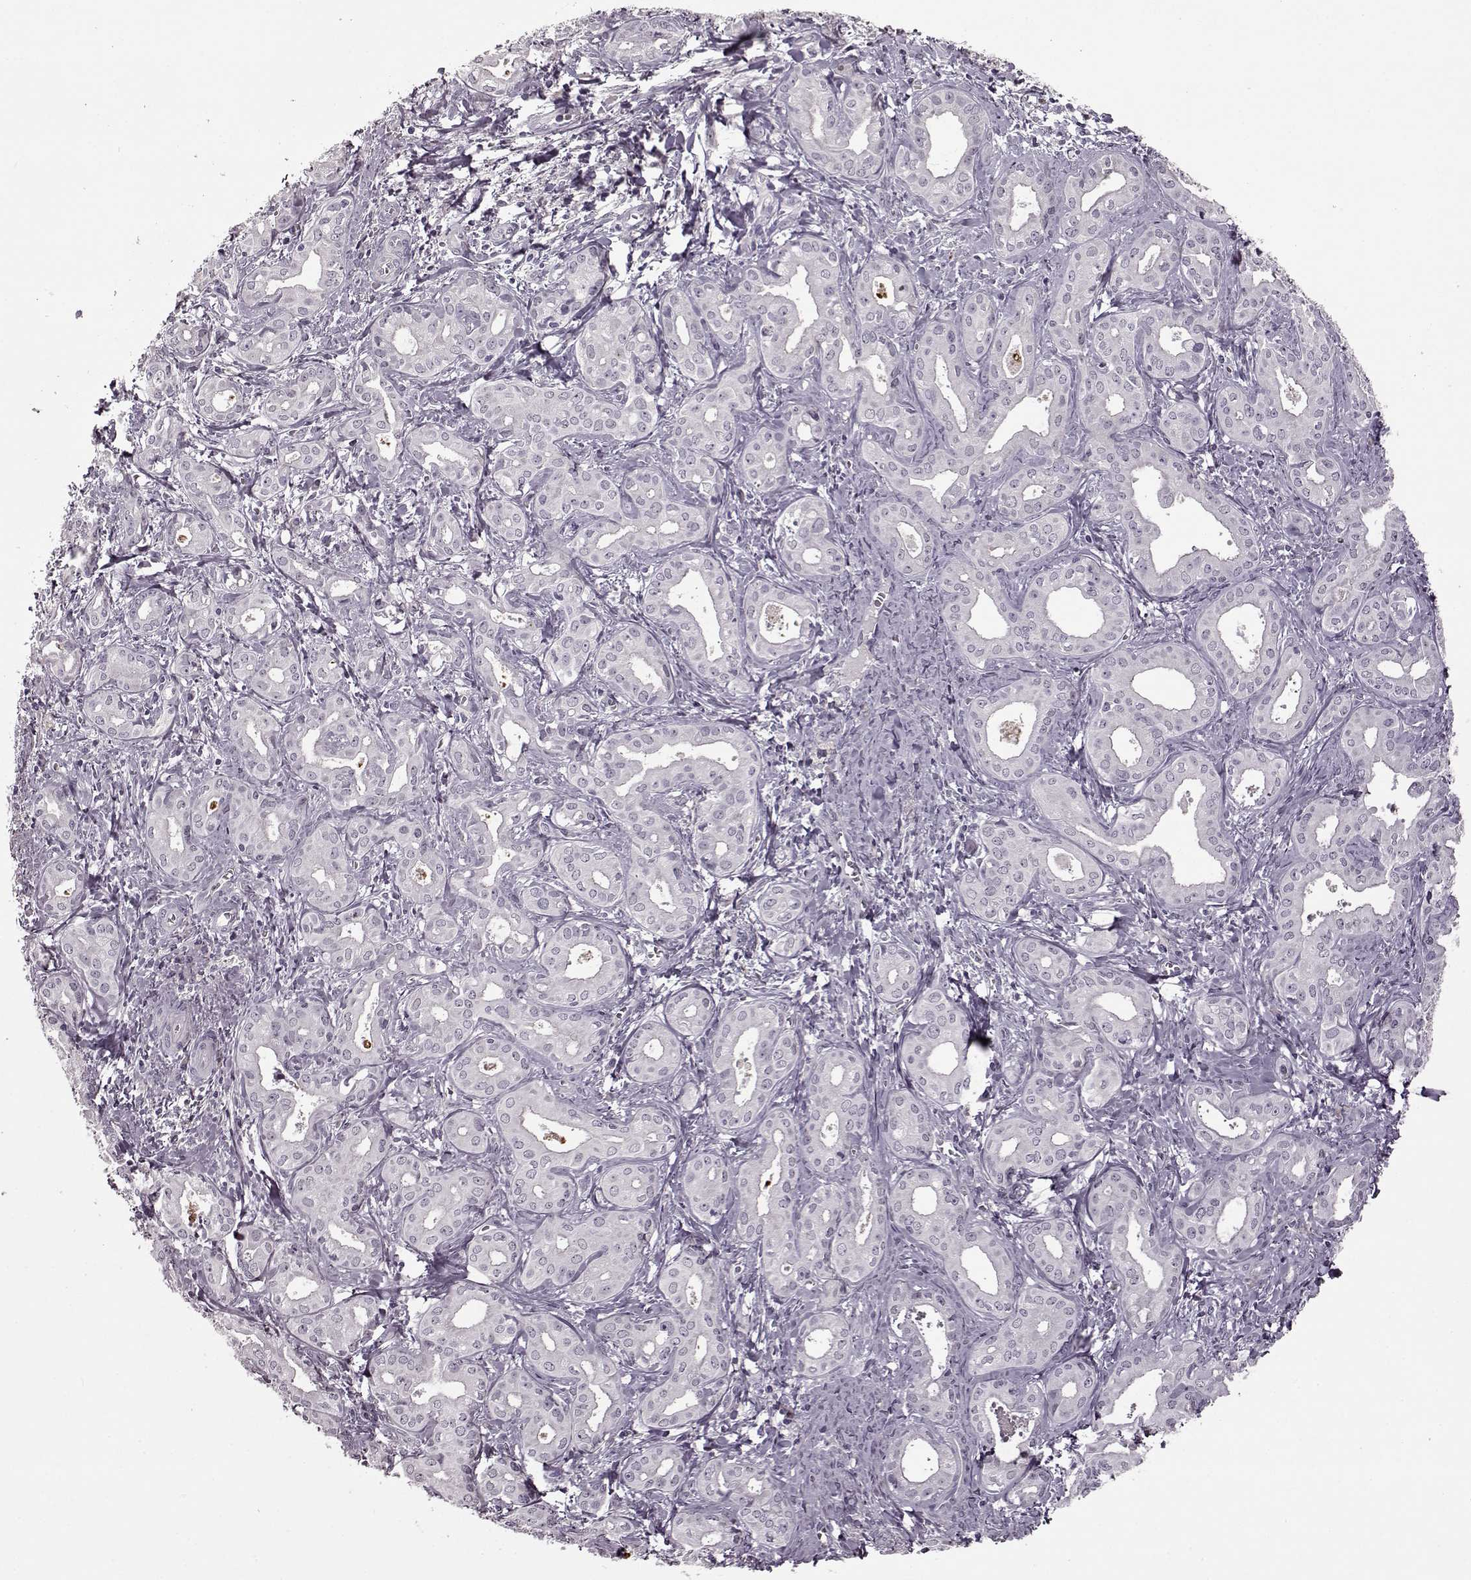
{"staining": {"intensity": "negative", "quantity": "none", "location": "none"}, "tissue": "liver cancer", "cell_type": "Tumor cells", "image_type": "cancer", "snomed": [{"axis": "morphology", "description": "Cholangiocarcinoma"}, {"axis": "topography", "description": "Liver"}], "caption": "Liver cholangiocarcinoma was stained to show a protein in brown. There is no significant positivity in tumor cells.", "gene": "CNGA3", "patient": {"sex": "female", "age": 65}}